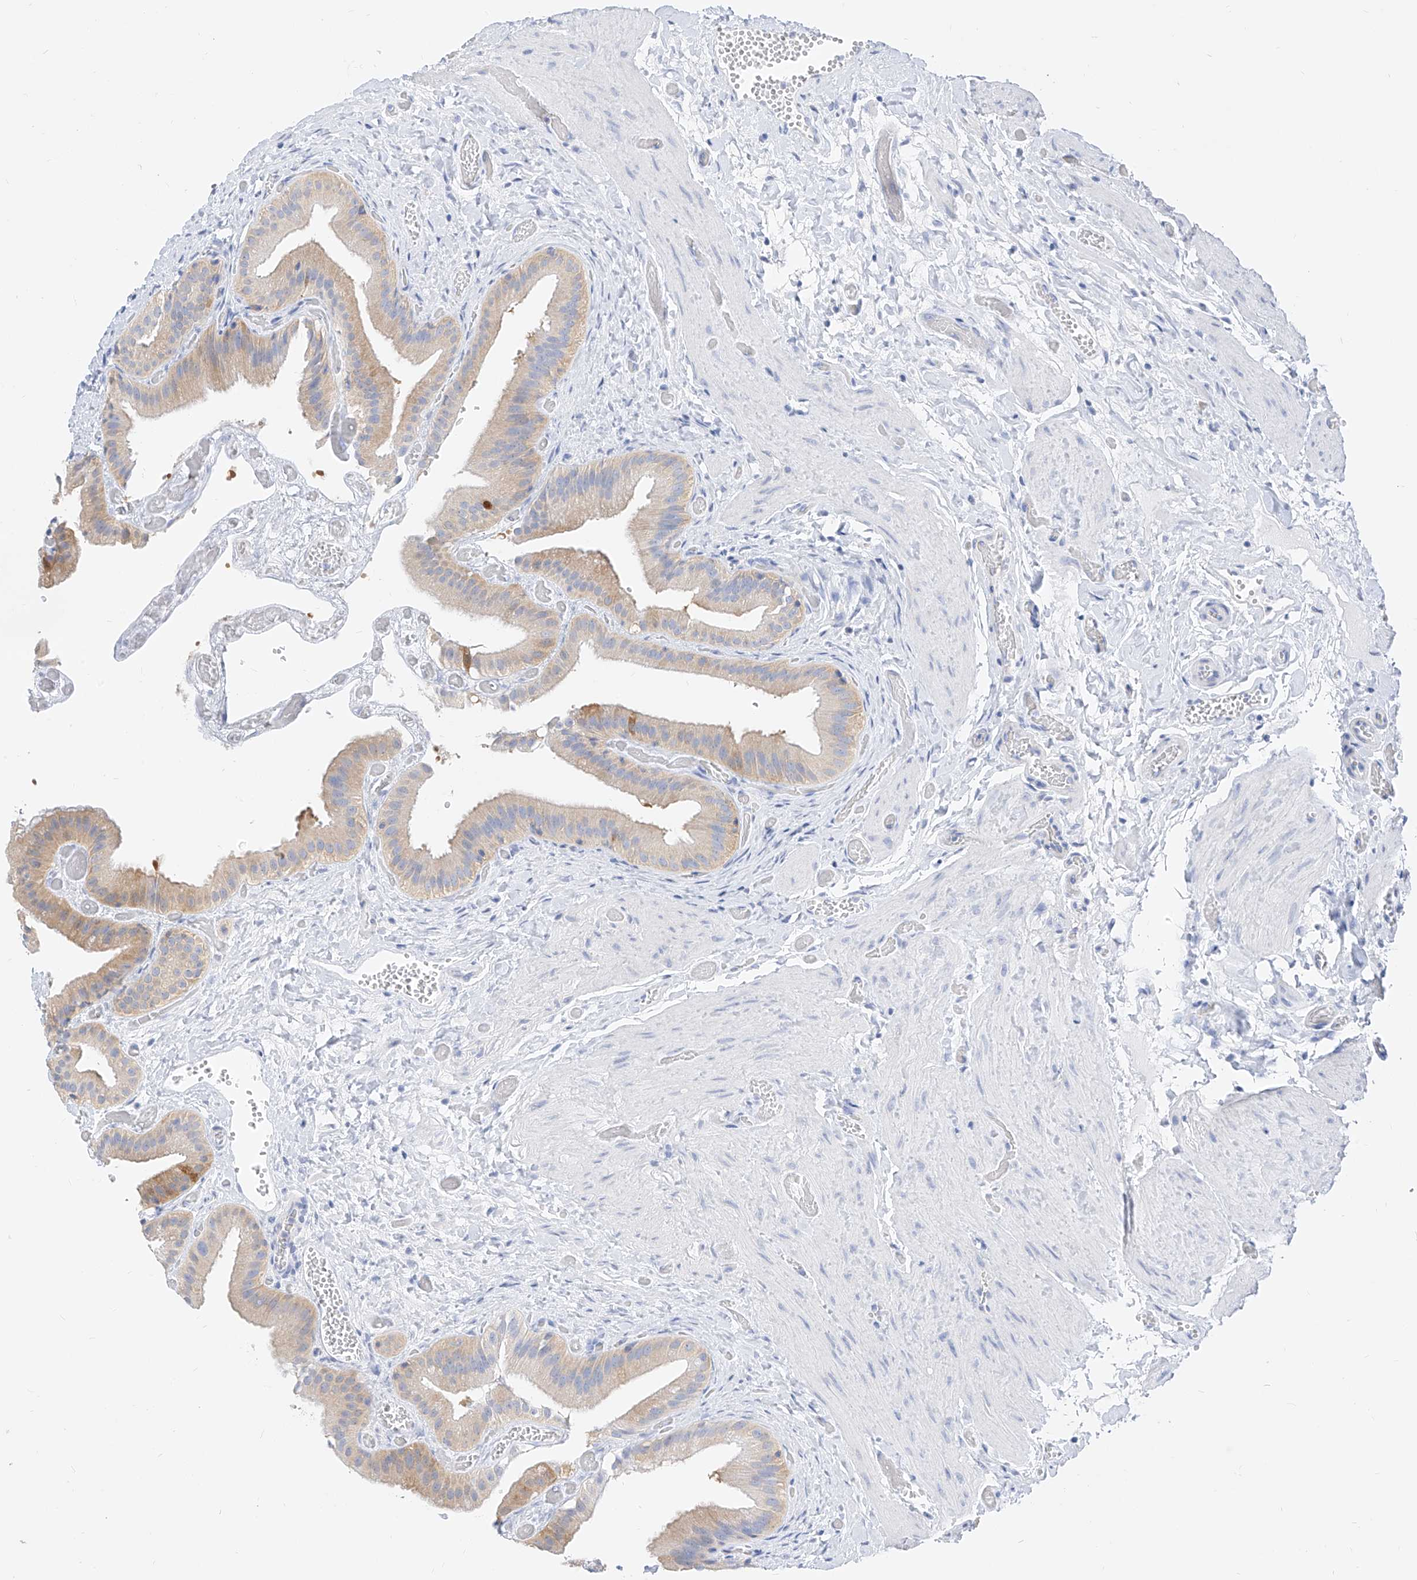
{"staining": {"intensity": "moderate", "quantity": "25%-75%", "location": "cytoplasmic/membranous"}, "tissue": "gallbladder", "cell_type": "Glandular cells", "image_type": "normal", "snomed": [{"axis": "morphology", "description": "Normal tissue, NOS"}, {"axis": "topography", "description": "Gallbladder"}], "caption": "An image showing moderate cytoplasmic/membranous staining in about 25%-75% of glandular cells in normal gallbladder, as visualized by brown immunohistochemical staining.", "gene": "ZZEF1", "patient": {"sex": "female", "age": 64}}